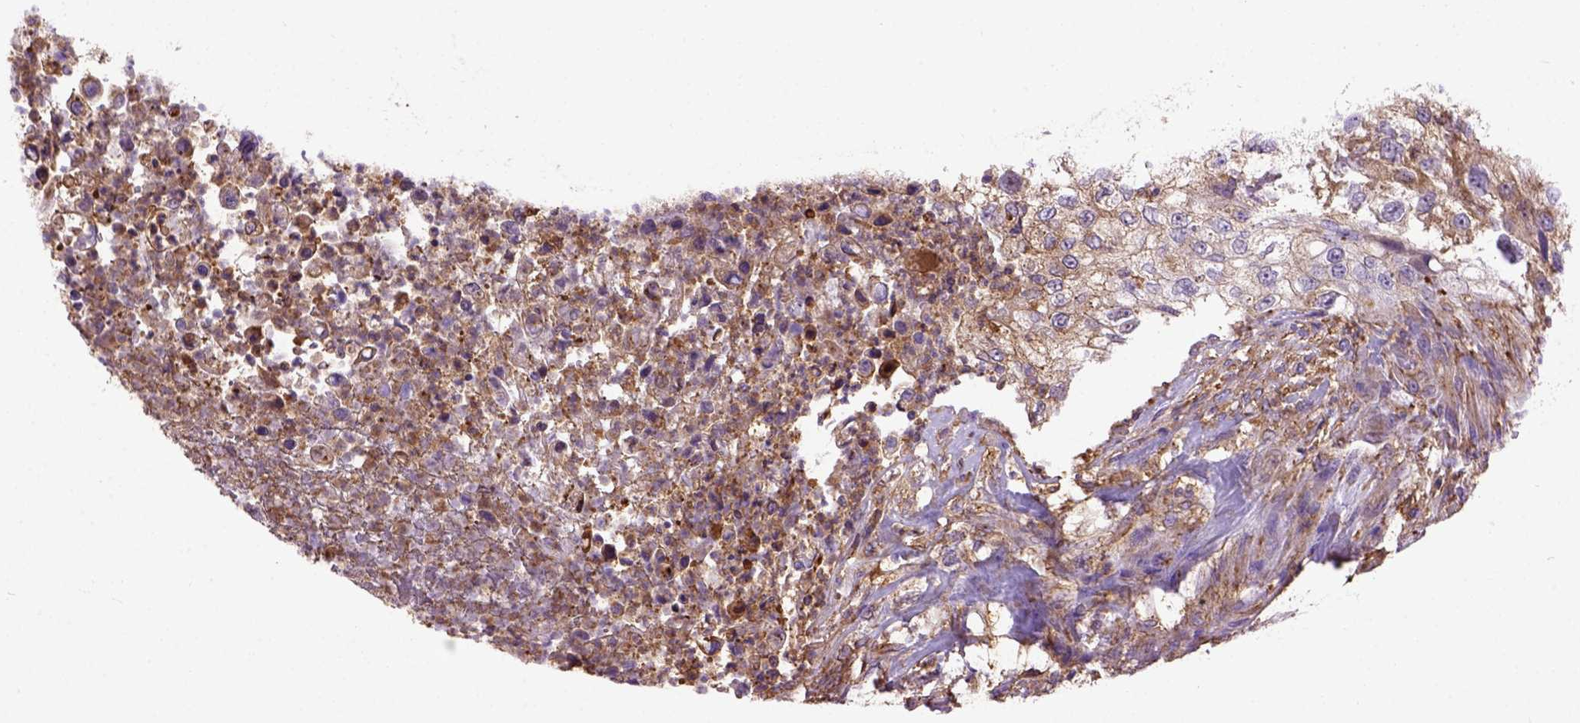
{"staining": {"intensity": "weak", "quantity": ">75%", "location": "cytoplasmic/membranous"}, "tissue": "urothelial cancer", "cell_type": "Tumor cells", "image_type": "cancer", "snomed": [{"axis": "morphology", "description": "Urothelial carcinoma, High grade"}, {"axis": "topography", "description": "Urinary bladder"}], "caption": "A micrograph of high-grade urothelial carcinoma stained for a protein shows weak cytoplasmic/membranous brown staining in tumor cells.", "gene": "MVP", "patient": {"sex": "female", "age": 60}}